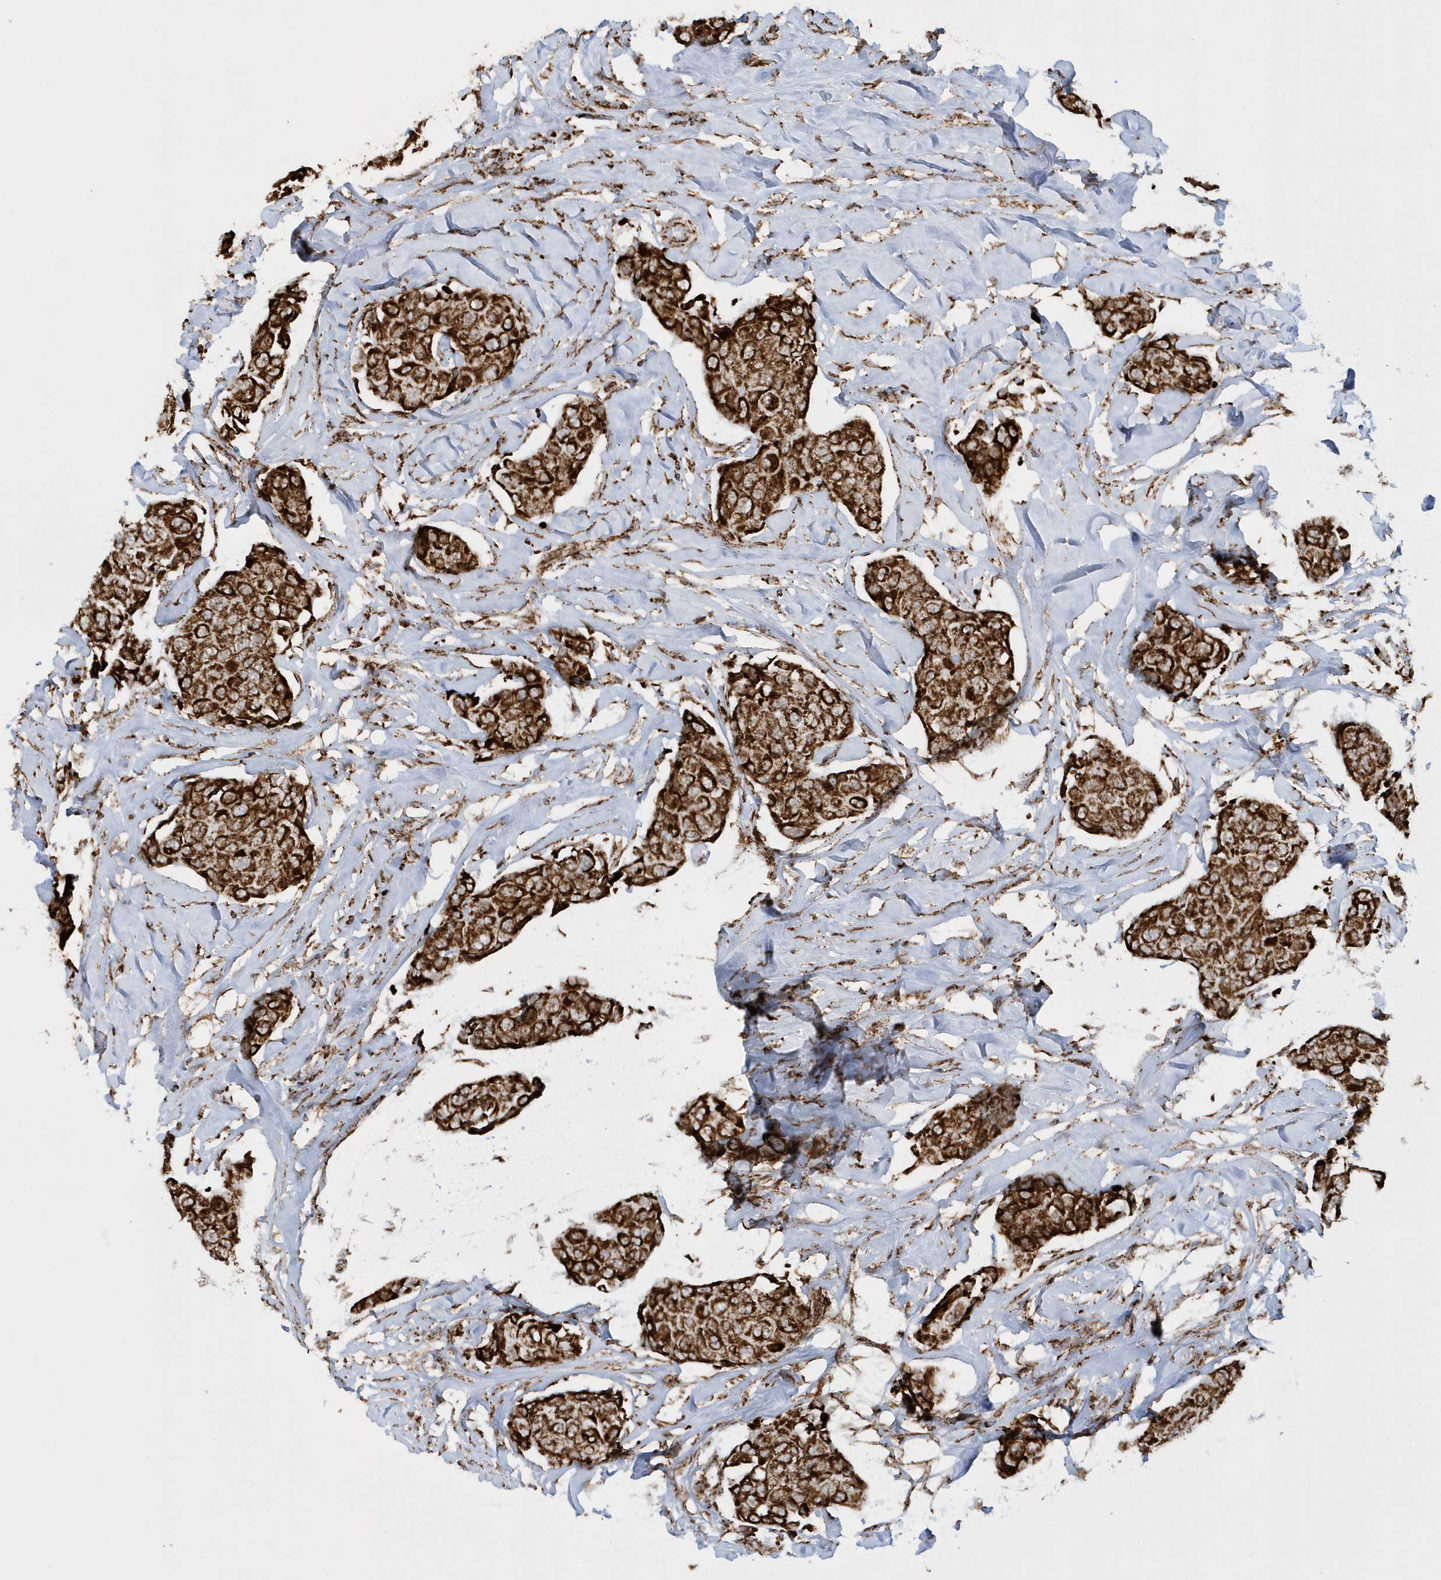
{"staining": {"intensity": "strong", "quantity": ">75%", "location": "cytoplasmic/membranous"}, "tissue": "breast cancer", "cell_type": "Tumor cells", "image_type": "cancer", "snomed": [{"axis": "morphology", "description": "Duct carcinoma"}, {"axis": "topography", "description": "Breast"}], "caption": "The immunohistochemical stain highlights strong cytoplasmic/membranous expression in tumor cells of invasive ductal carcinoma (breast) tissue. The protein of interest is stained brown, and the nuclei are stained in blue (DAB IHC with brightfield microscopy, high magnification).", "gene": "CRY2", "patient": {"sex": "female", "age": 80}}